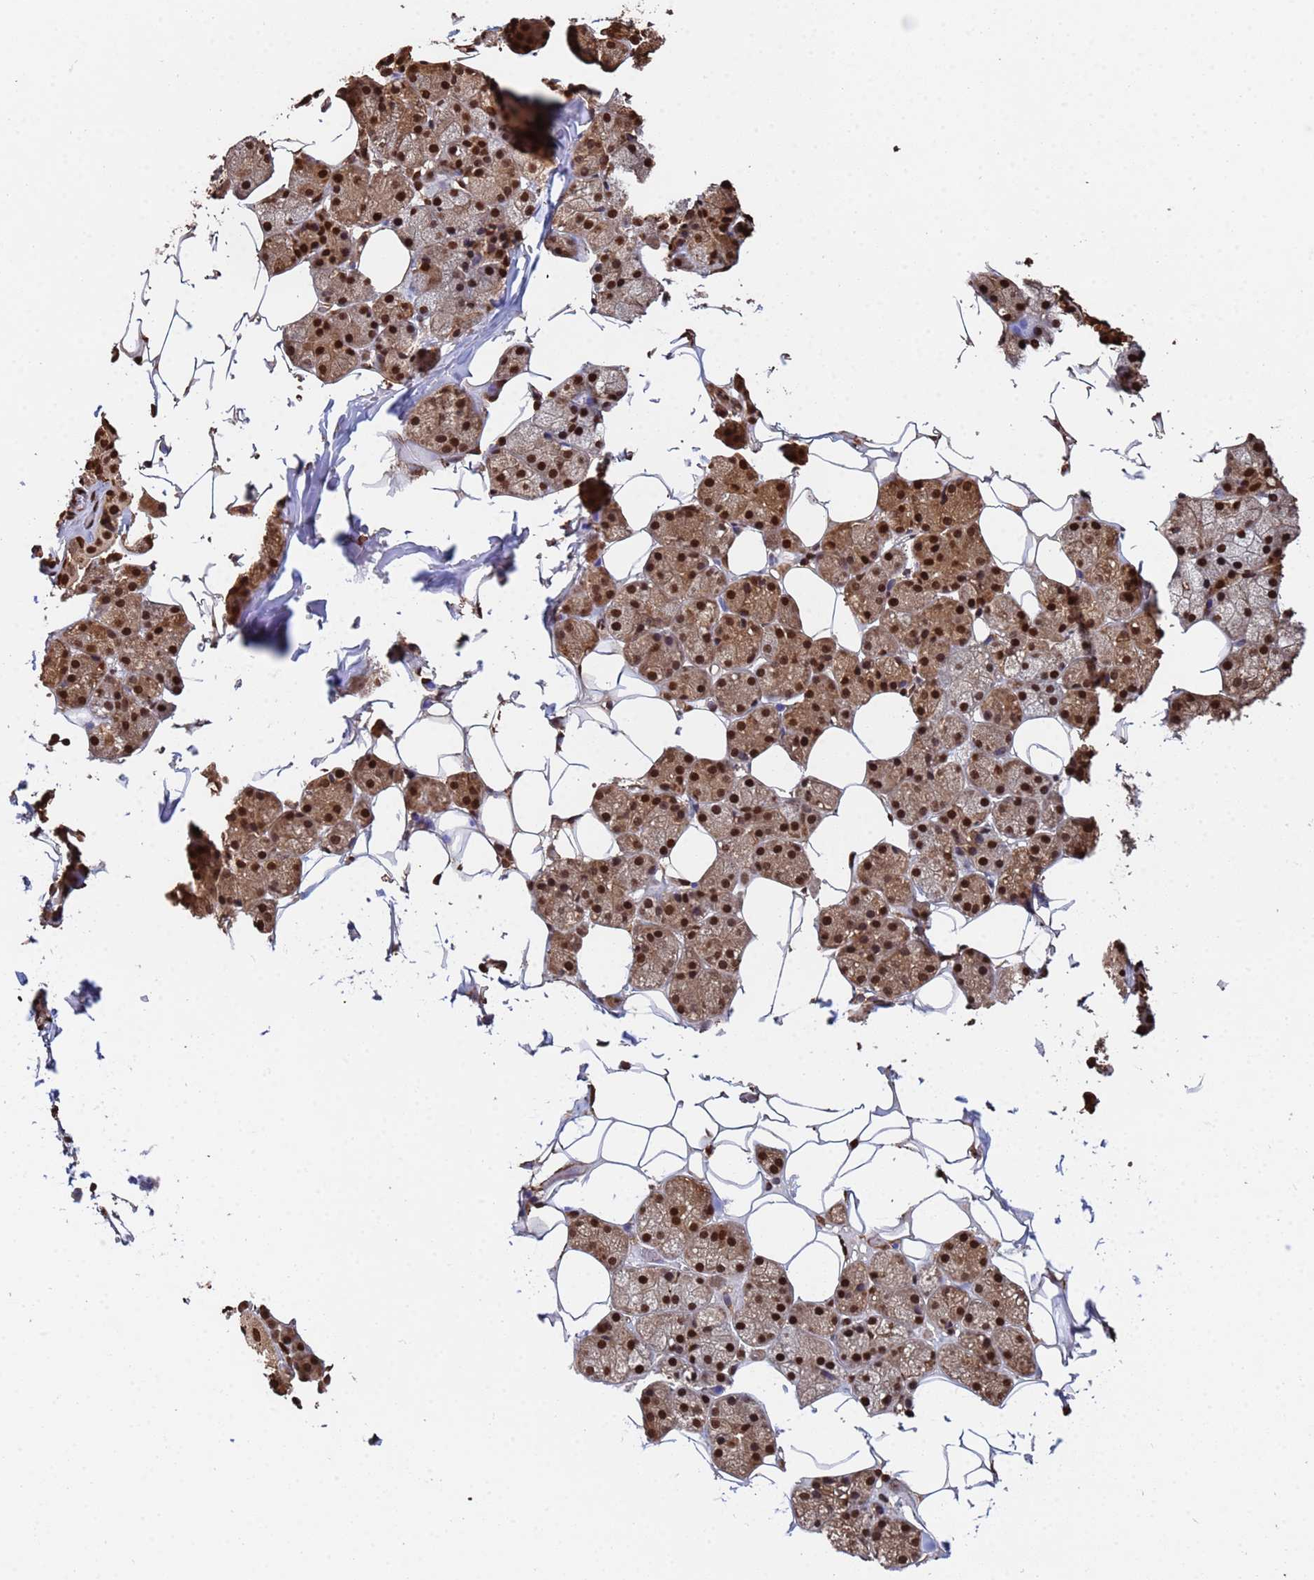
{"staining": {"intensity": "strong", "quantity": ">75%", "location": "nuclear"}, "tissue": "salivary gland", "cell_type": "Glandular cells", "image_type": "normal", "snomed": [{"axis": "morphology", "description": "Normal tissue, NOS"}, {"axis": "topography", "description": "Salivary gland"}], "caption": "Normal salivary gland was stained to show a protein in brown. There is high levels of strong nuclear staining in approximately >75% of glandular cells. The staining was performed using DAB (3,3'-diaminobenzidine) to visualize the protein expression in brown, while the nuclei were stained in blue with hematoxylin (Magnification: 20x).", "gene": "SUMO2", "patient": {"sex": "female", "age": 33}}